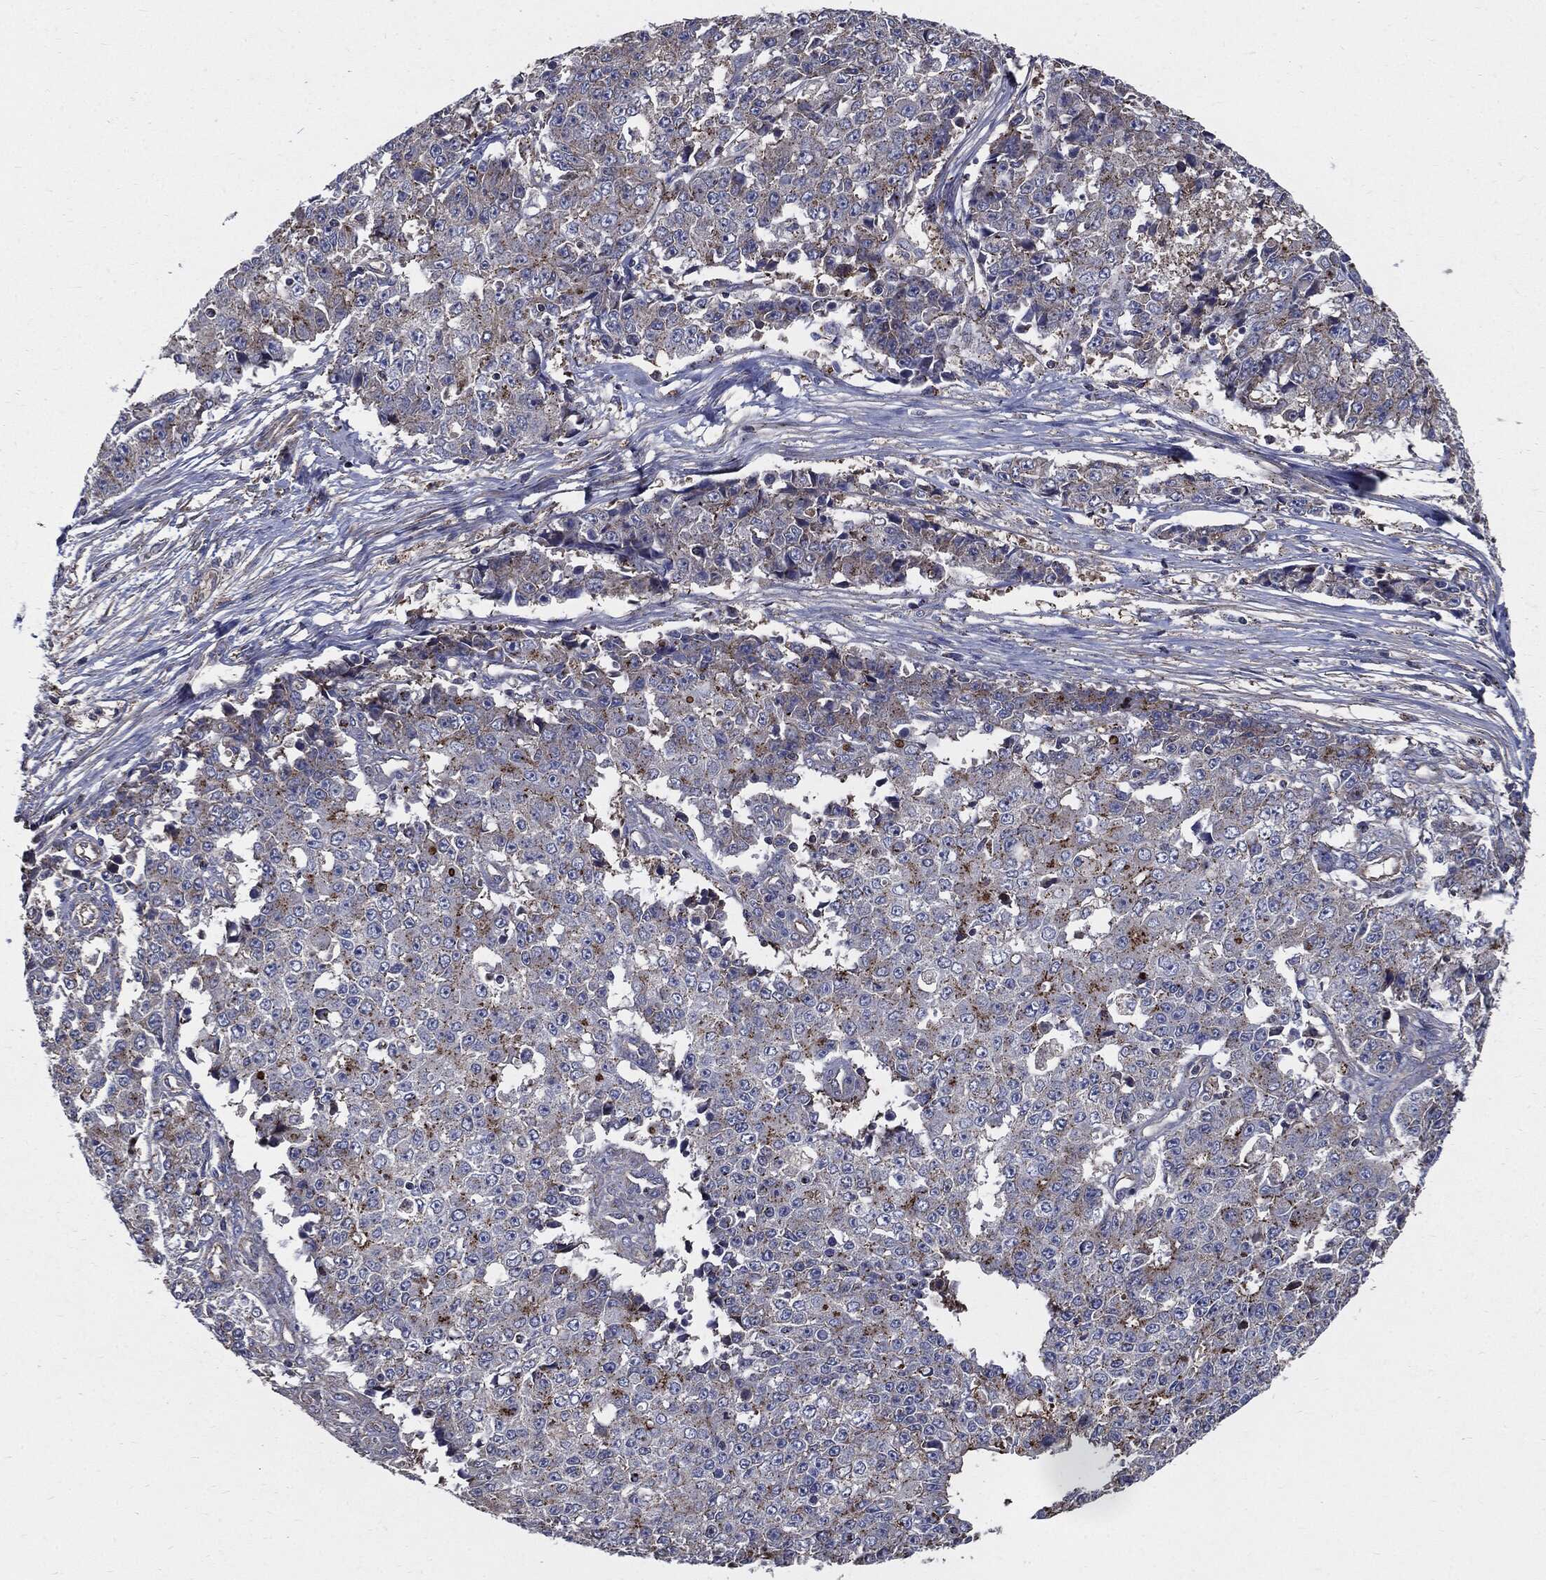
{"staining": {"intensity": "moderate", "quantity": "<25%", "location": "cytoplasmic/membranous"}, "tissue": "ovarian cancer", "cell_type": "Tumor cells", "image_type": "cancer", "snomed": [{"axis": "morphology", "description": "Carcinoma, endometroid"}, {"axis": "topography", "description": "Ovary"}], "caption": "About <25% of tumor cells in endometroid carcinoma (ovarian) exhibit moderate cytoplasmic/membranous protein positivity as visualized by brown immunohistochemical staining.", "gene": "PDCD6IP", "patient": {"sex": "female", "age": 42}}